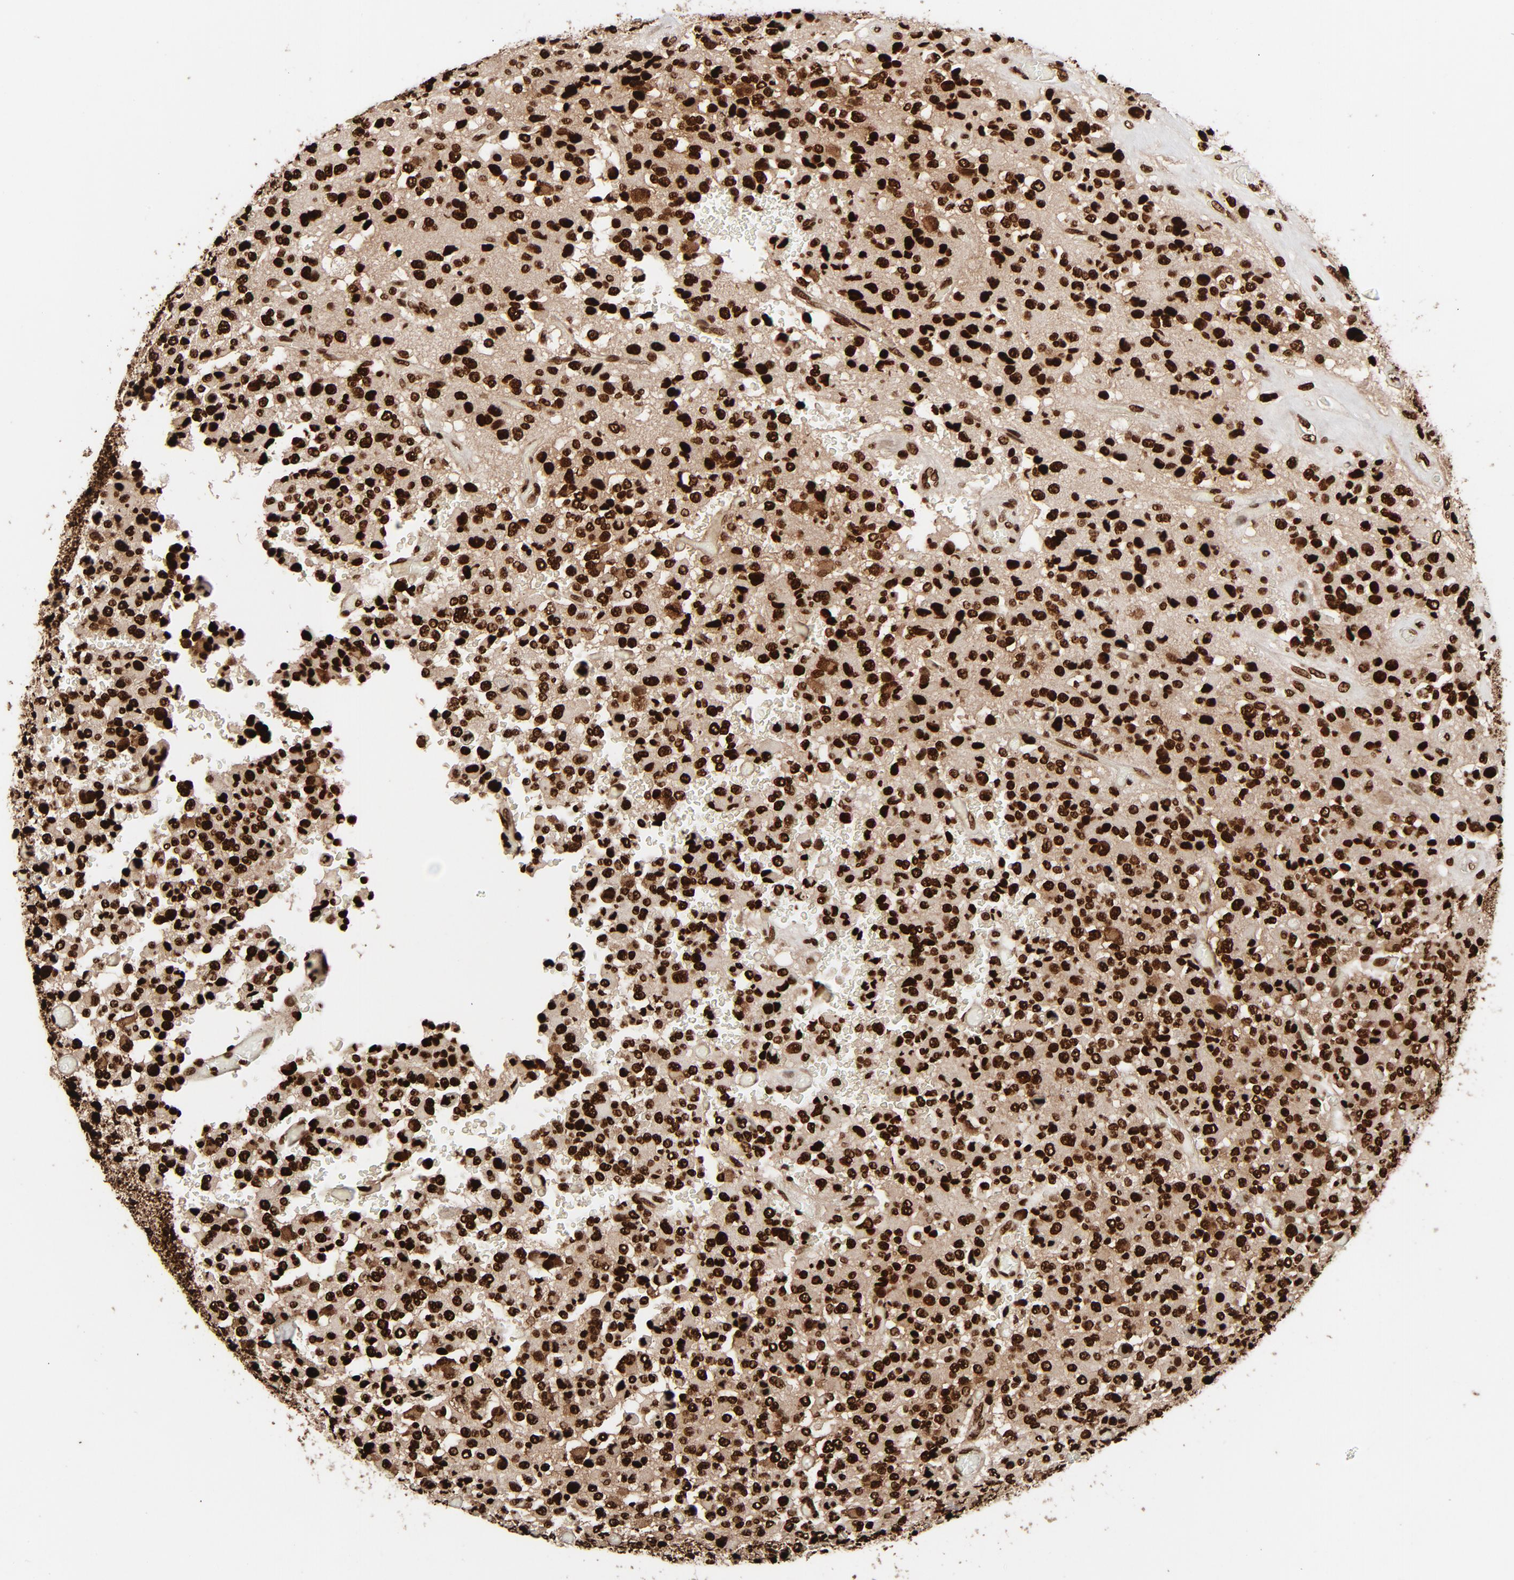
{"staining": {"intensity": "strong", "quantity": ">75%", "location": "nuclear"}, "tissue": "glioma", "cell_type": "Tumor cells", "image_type": "cancer", "snomed": [{"axis": "morphology", "description": "Glioma, malignant, High grade"}, {"axis": "topography", "description": "pancreas cauda"}], "caption": "Approximately >75% of tumor cells in human malignant high-grade glioma show strong nuclear protein staining as visualized by brown immunohistochemical staining.", "gene": "TP53BP1", "patient": {"sex": "male", "age": 60}}